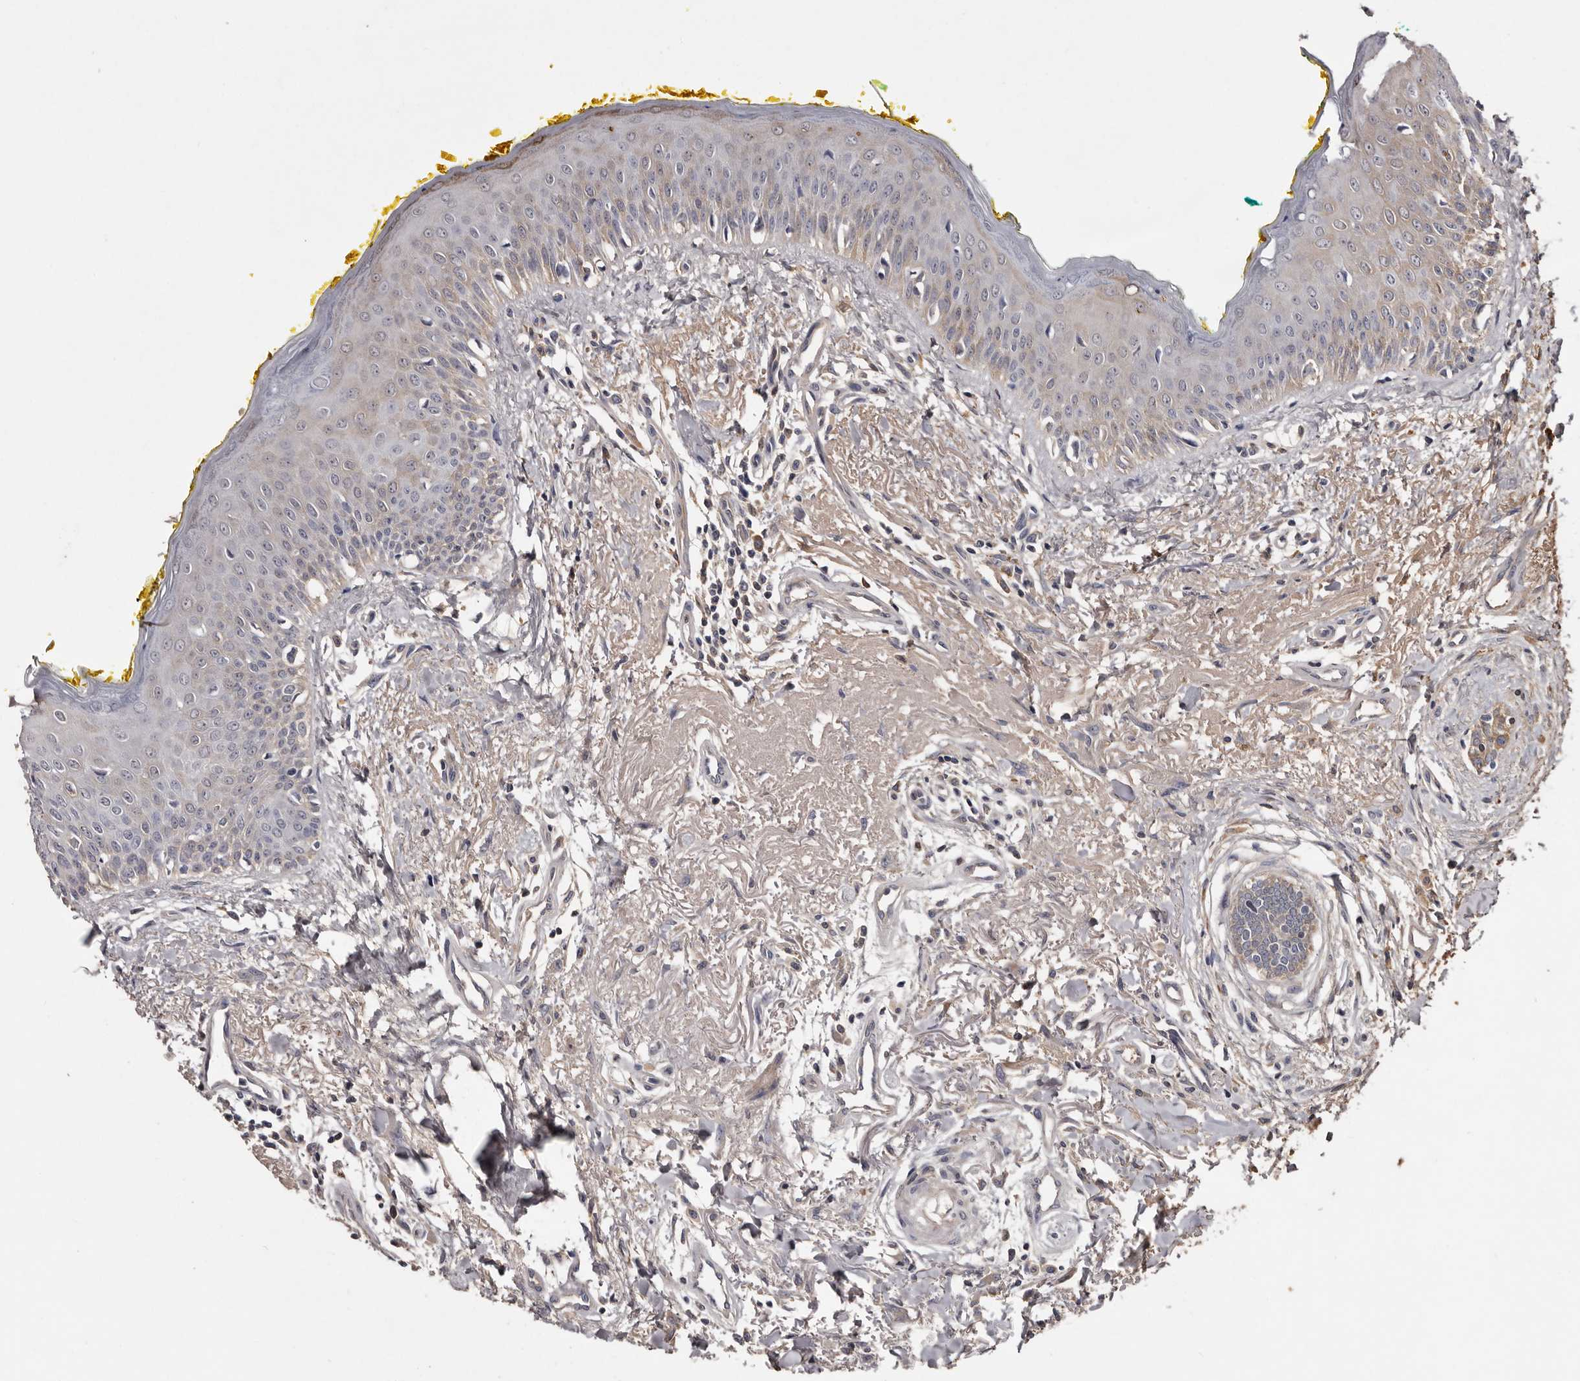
{"staining": {"intensity": "weak", "quantity": "<25%", "location": "cytoplasmic/membranous"}, "tissue": "oral mucosa", "cell_type": "Squamous epithelial cells", "image_type": "normal", "snomed": [{"axis": "morphology", "description": "Normal tissue, NOS"}, {"axis": "topography", "description": "Oral tissue"}], "caption": "IHC of benign oral mucosa demonstrates no positivity in squamous epithelial cells.", "gene": "CYP1B1", "patient": {"sex": "female", "age": 70}}